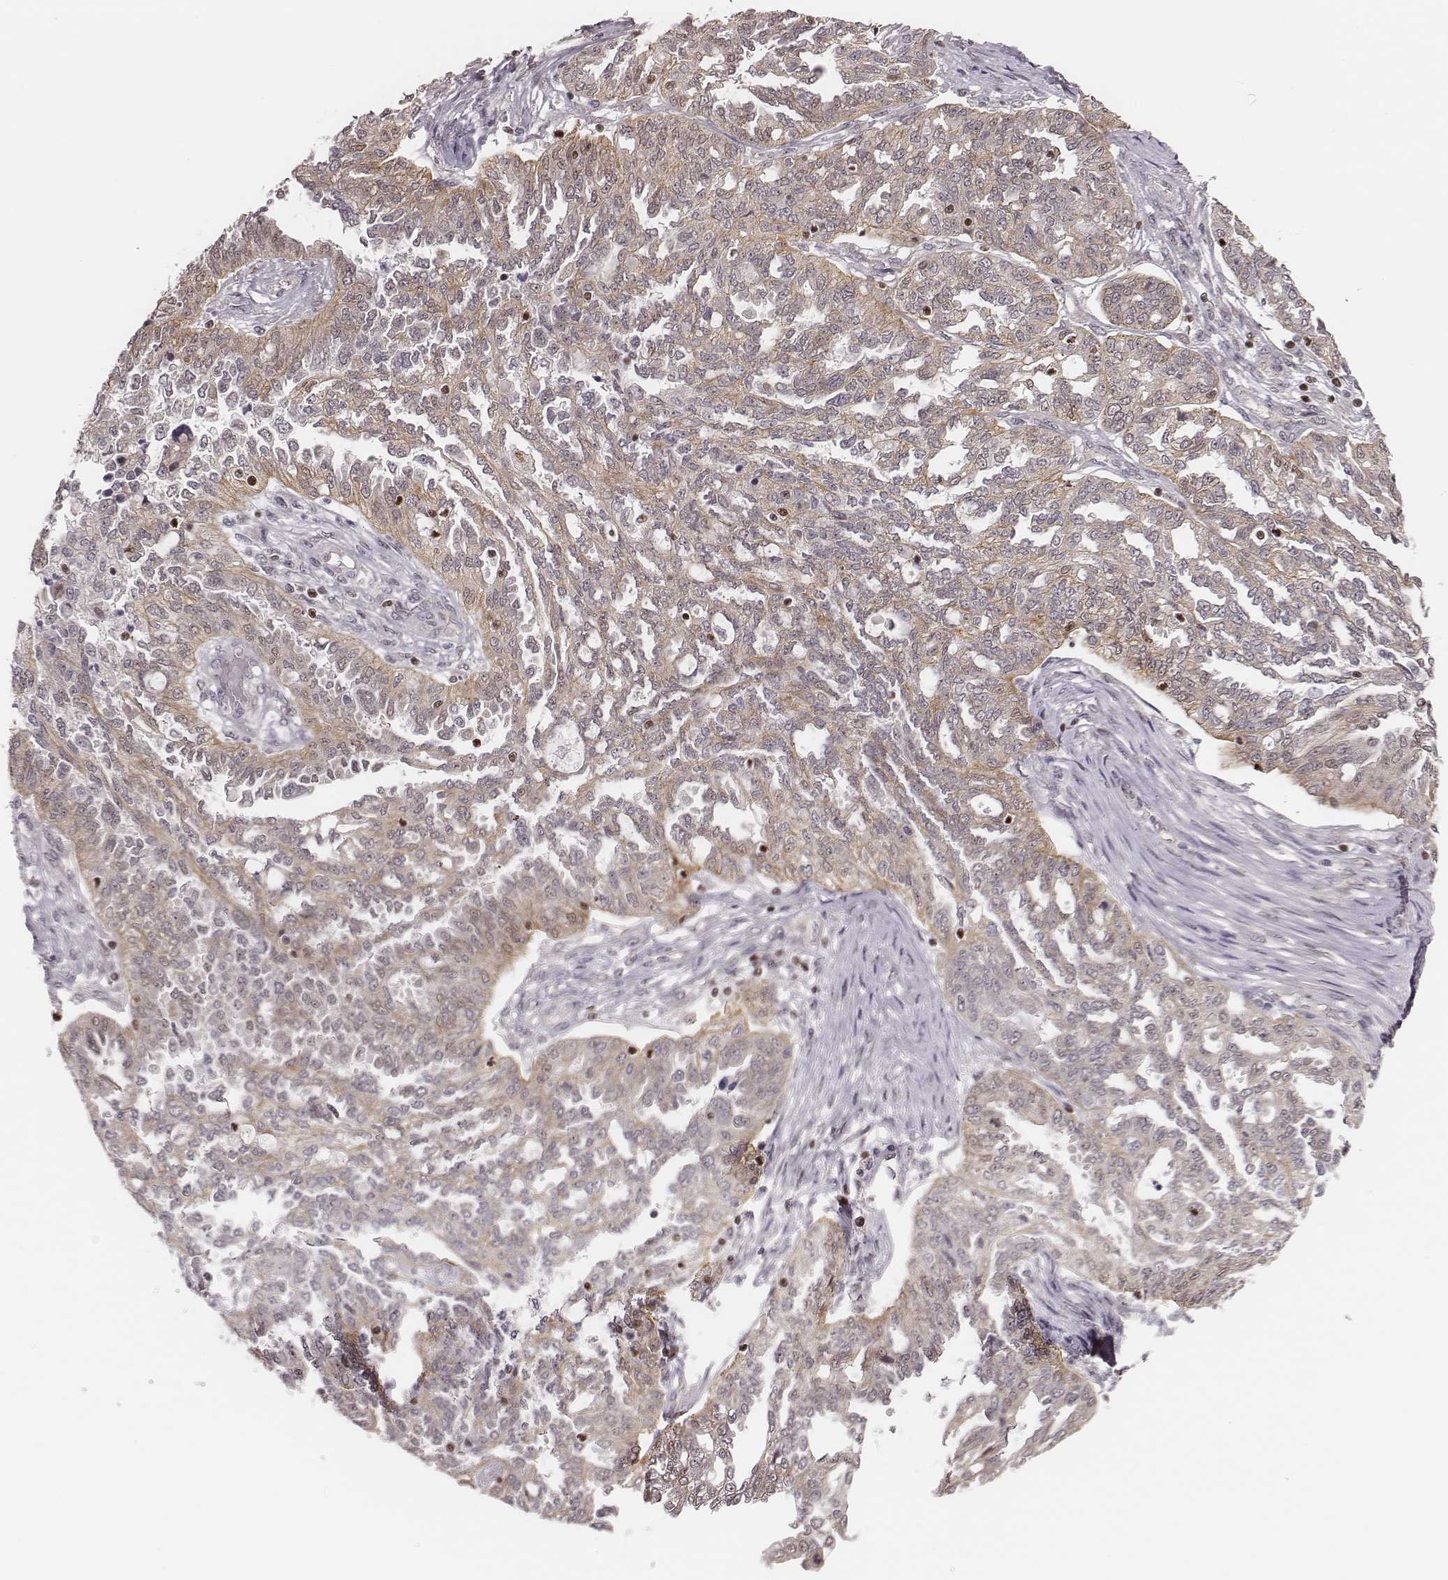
{"staining": {"intensity": "weak", "quantity": ">75%", "location": "cytoplasmic/membranous,nuclear"}, "tissue": "ovarian cancer", "cell_type": "Tumor cells", "image_type": "cancer", "snomed": [{"axis": "morphology", "description": "Cystadenocarcinoma, serous, NOS"}, {"axis": "topography", "description": "Ovary"}], "caption": "Immunohistochemical staining of ovarian serous cystadenocarcinoma shows weak cytoplasmic/membranous and nuclear protein expression in about >75% of tumor cells.", "gene": "WDR59", "patient": {"sex": "female", "age": 67}}